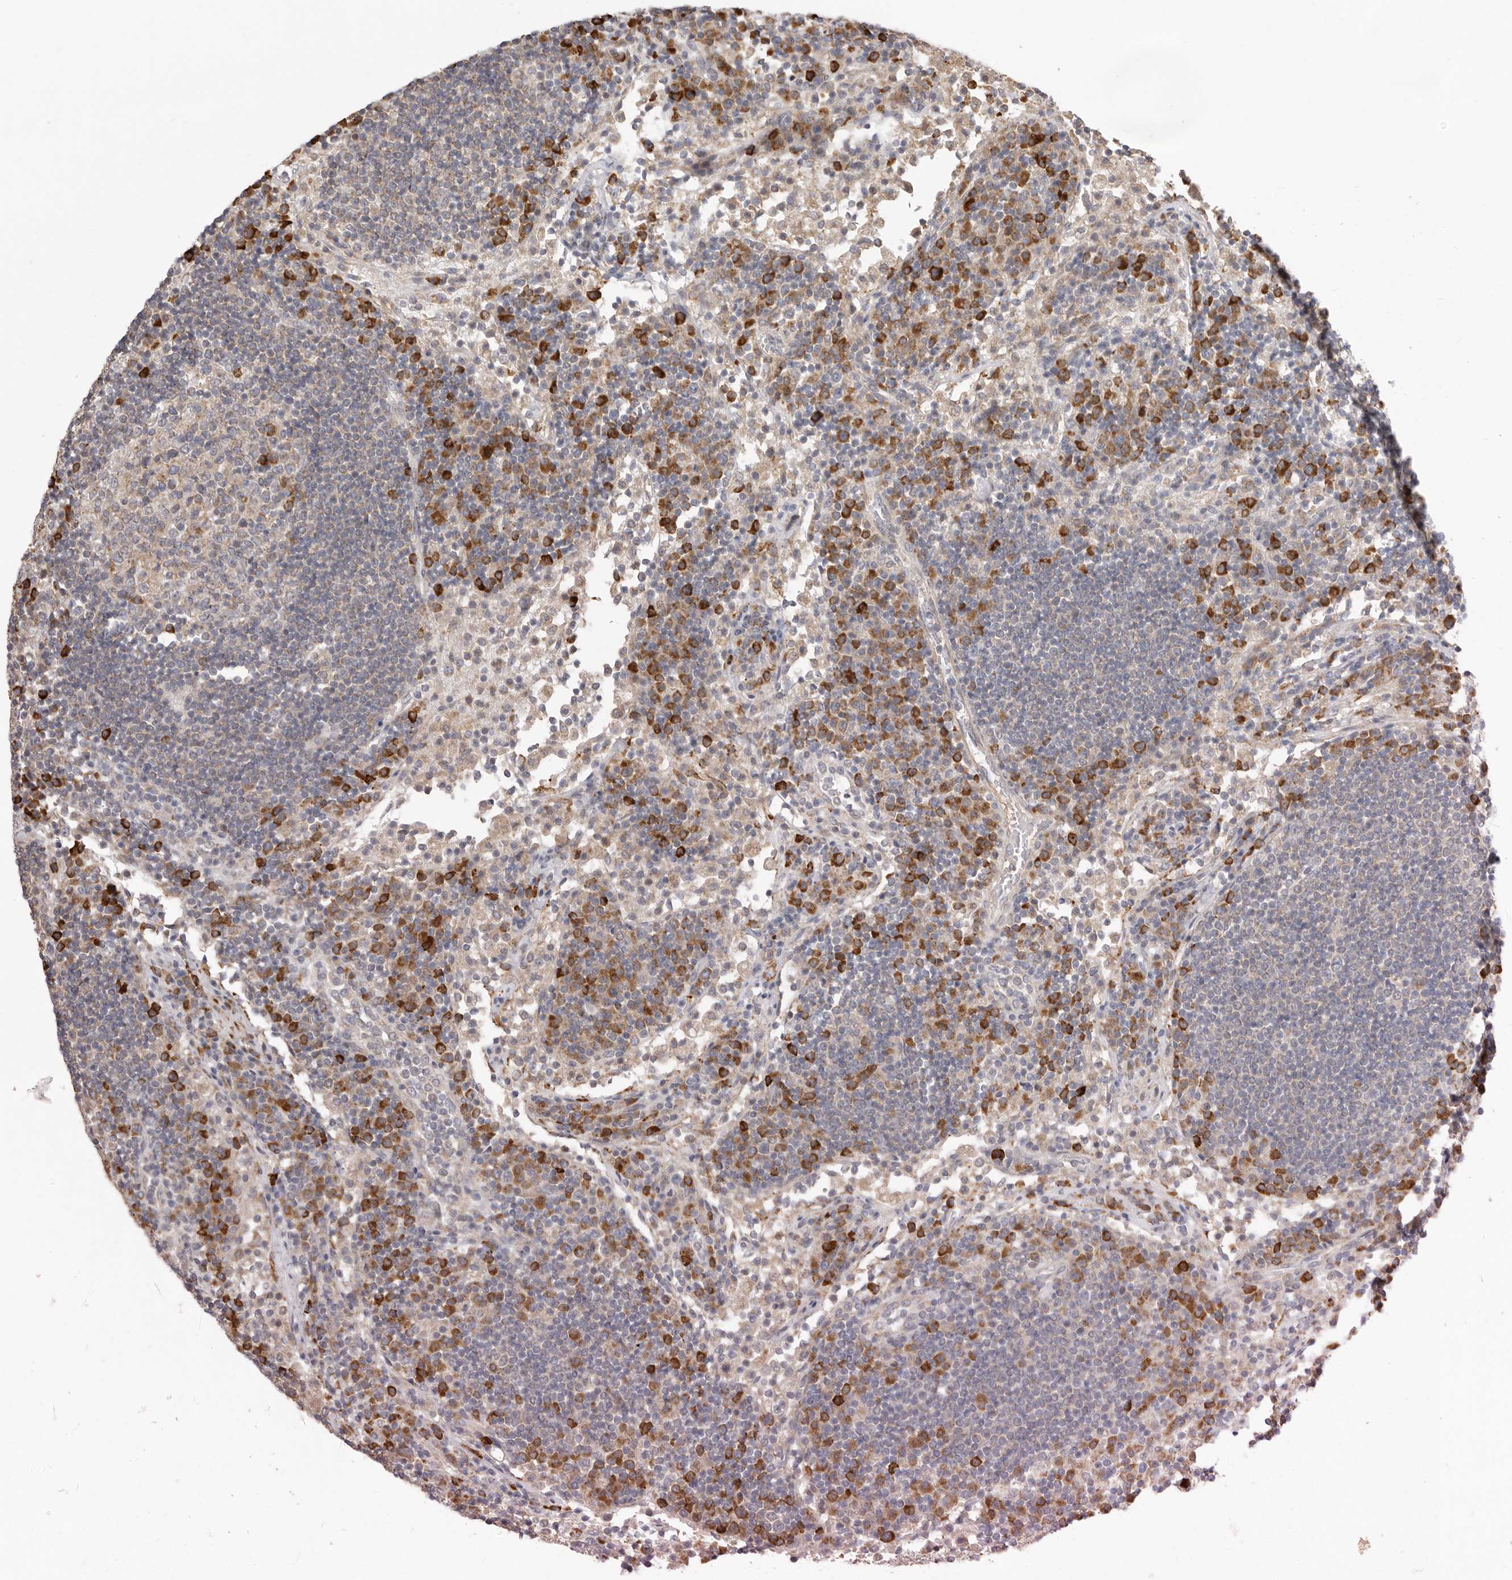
{"staining": {"intensity": "moderate", "quantity": "<25%", "location": "cytoplasmic/membranous"}, "tissue": "lymph node", "cell_type": "Germinal center cells", "image_type": "normal", "snomed": [{"axis": "morphology", "description": "Normal tissue, NOS"}, {"axis": "topography", "description": "Lymph node"}], "caption": "Lymph node was stained to show a protein in brown. There is low levels of moderate cytoplasmic/membranous positivity in about <25% of germinal center cells. (DAB (3,3'-diaminobenzidine) IHC with brightfield microscopy, high magnification).", "gene": "USH1C", "patient": {"sex": "female", "age": 53}}